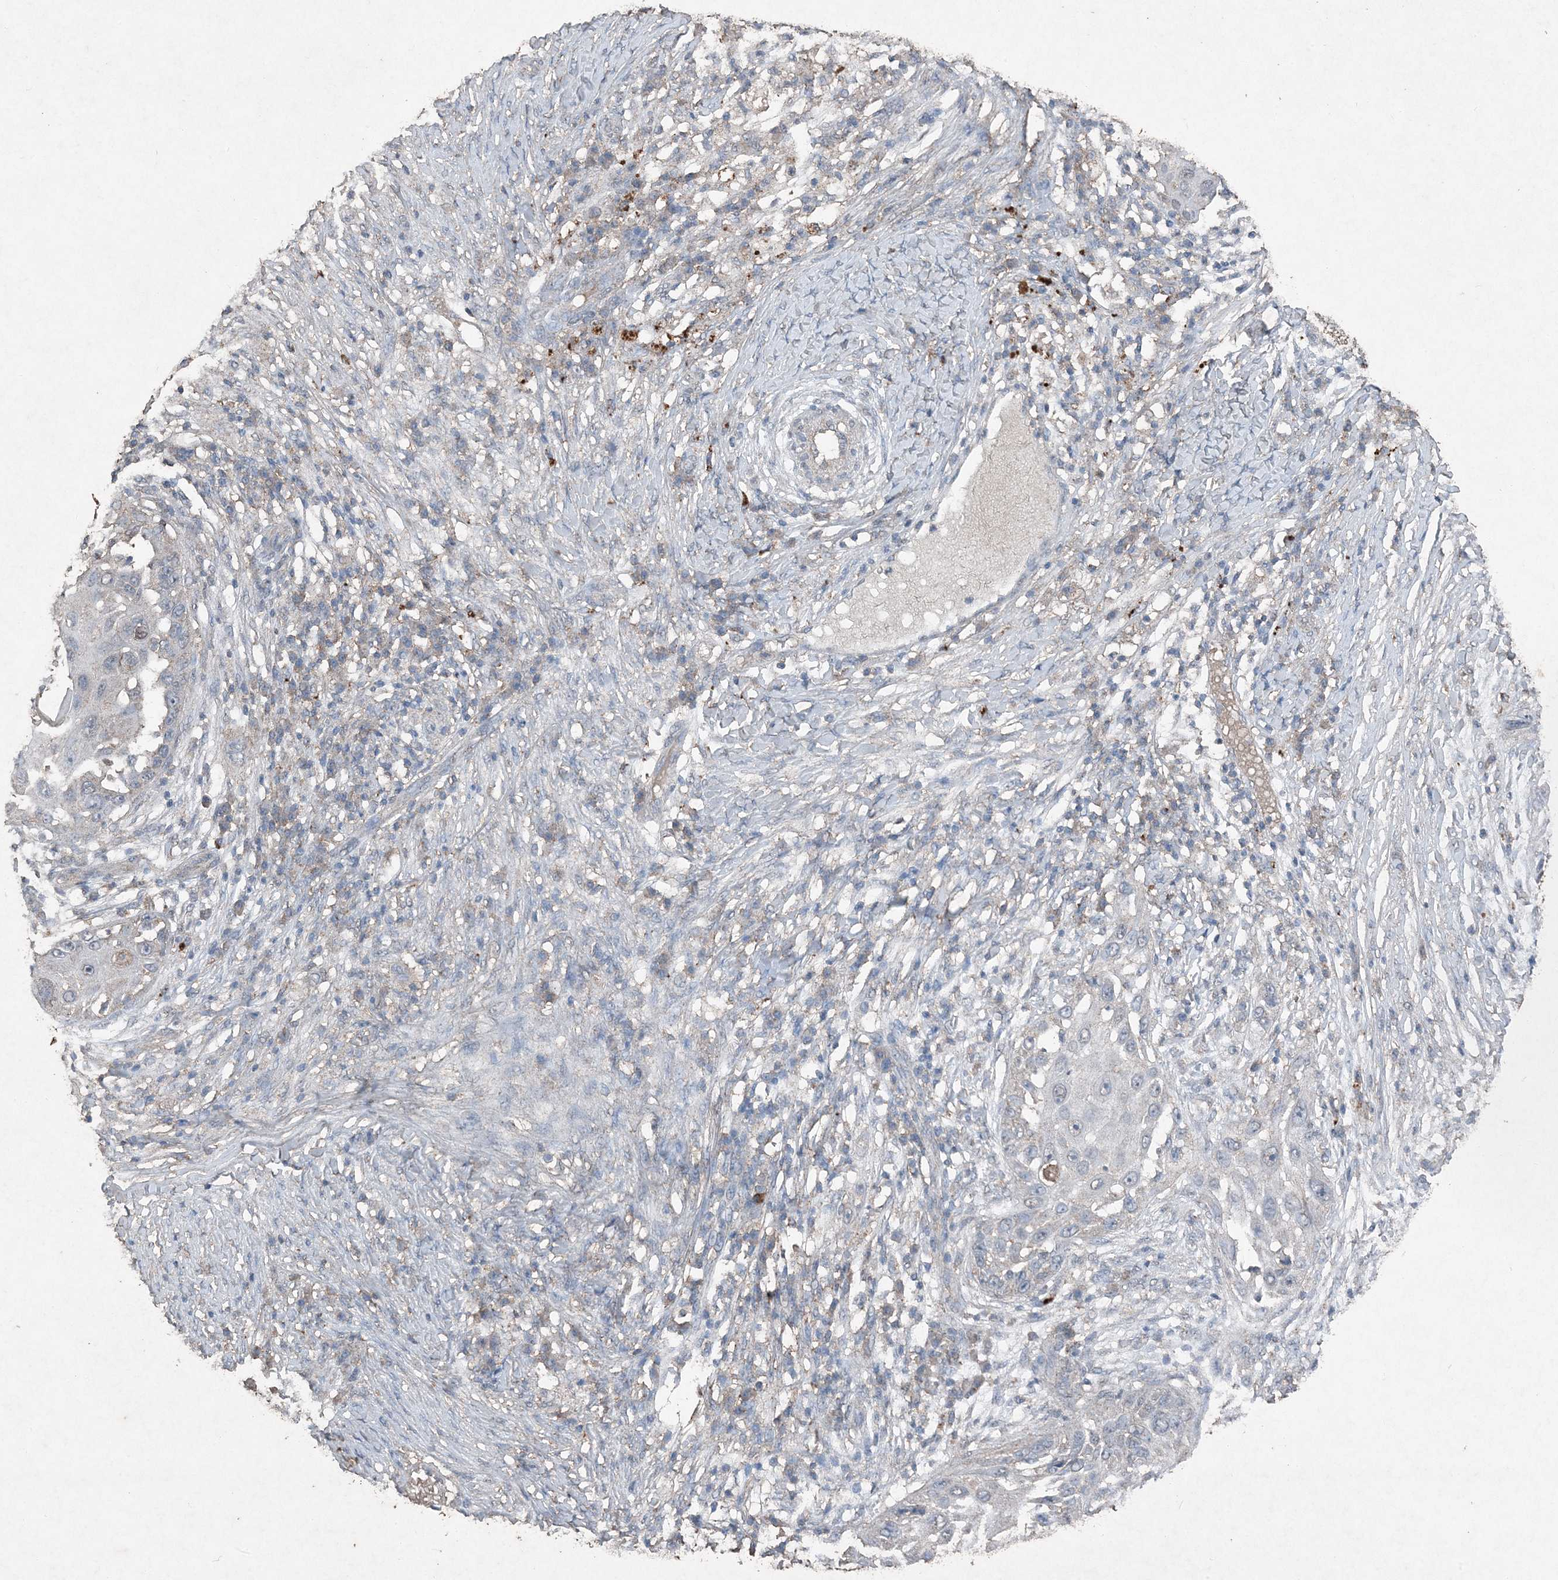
{"staining": {"intensity": "negative", "quantity": "none", "location": "none"}, "tissue": "skin cancer", "cell_type": "Tumor cells", "image_type": "cancer", "snomed": [{"axis": "morphology", "description": "Squamous cell carcinoma, NOS"}, {"axis": "topography", "description": "Skin"}], "caption": "The histopathology image demonstrates no significant expression in tumor cells of skin cancer (squamous cell carcinoma).", "gene": "FCN3", "patient": {"sex": "female", "age": 44}}